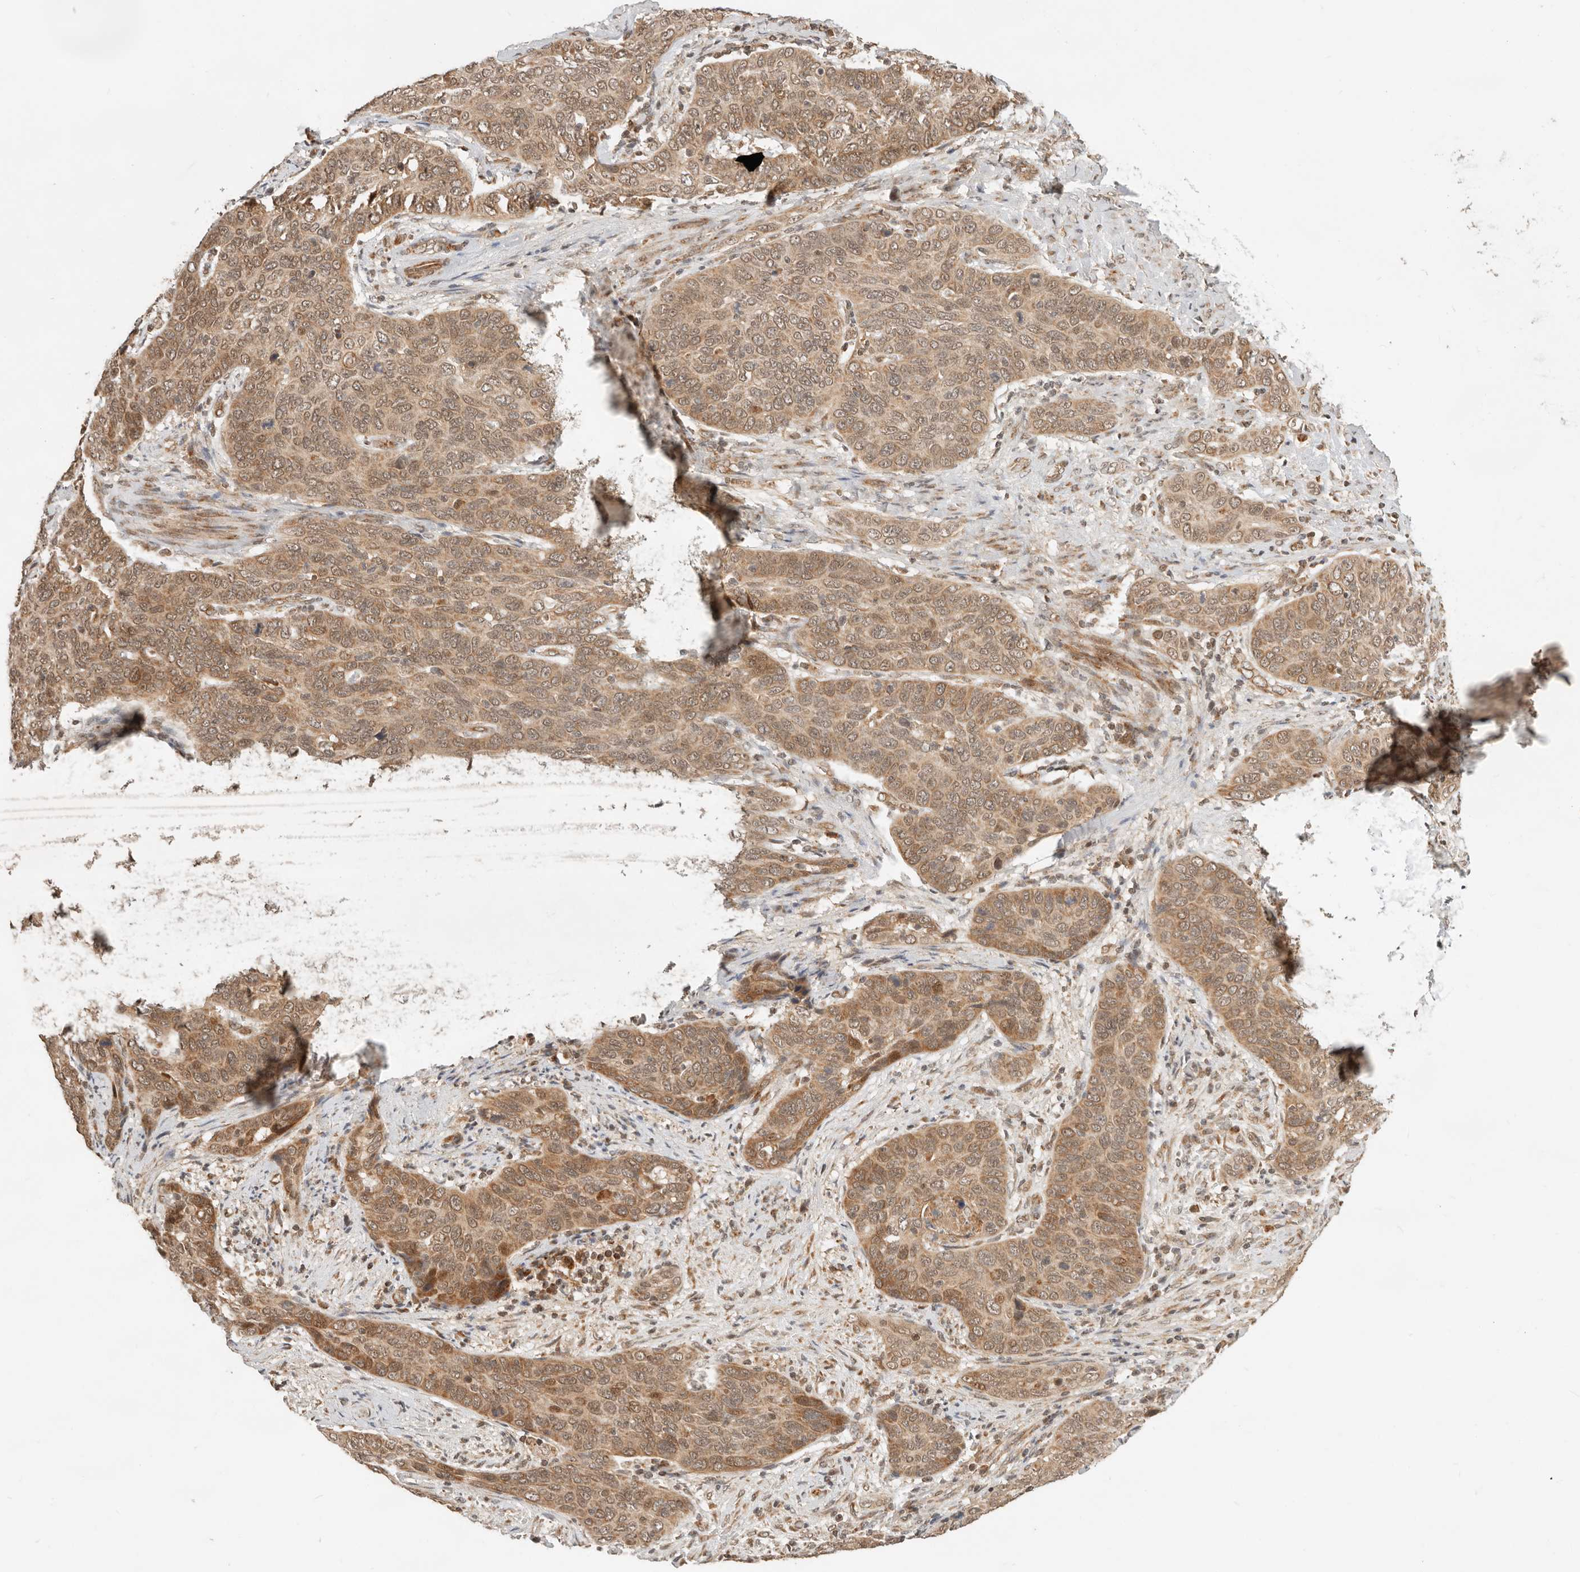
{"staining": {"intensity": "moderate", "quantity": ">75%", "location": "cytoplasmic/membranous,nuclear"}, "tissue": "cervical cancer", "cell_type": "Tumor cells", "image_type": "cancer", "snomed": [{"axis": "morphology", "description": "Squamous cell carcinoma, NOS"}, {"axis": "topography", "description": "Cervix"}], "caption": "An image showing moderate cytoplasmic/membranous and nuclear staining in approximately >75% of tumor cells in cervical squamous cell carcinoma, as visualized by brown immunohistochemical staining.", "gene": "BAALC", "patient": {"sex": "female", "age": 60}}